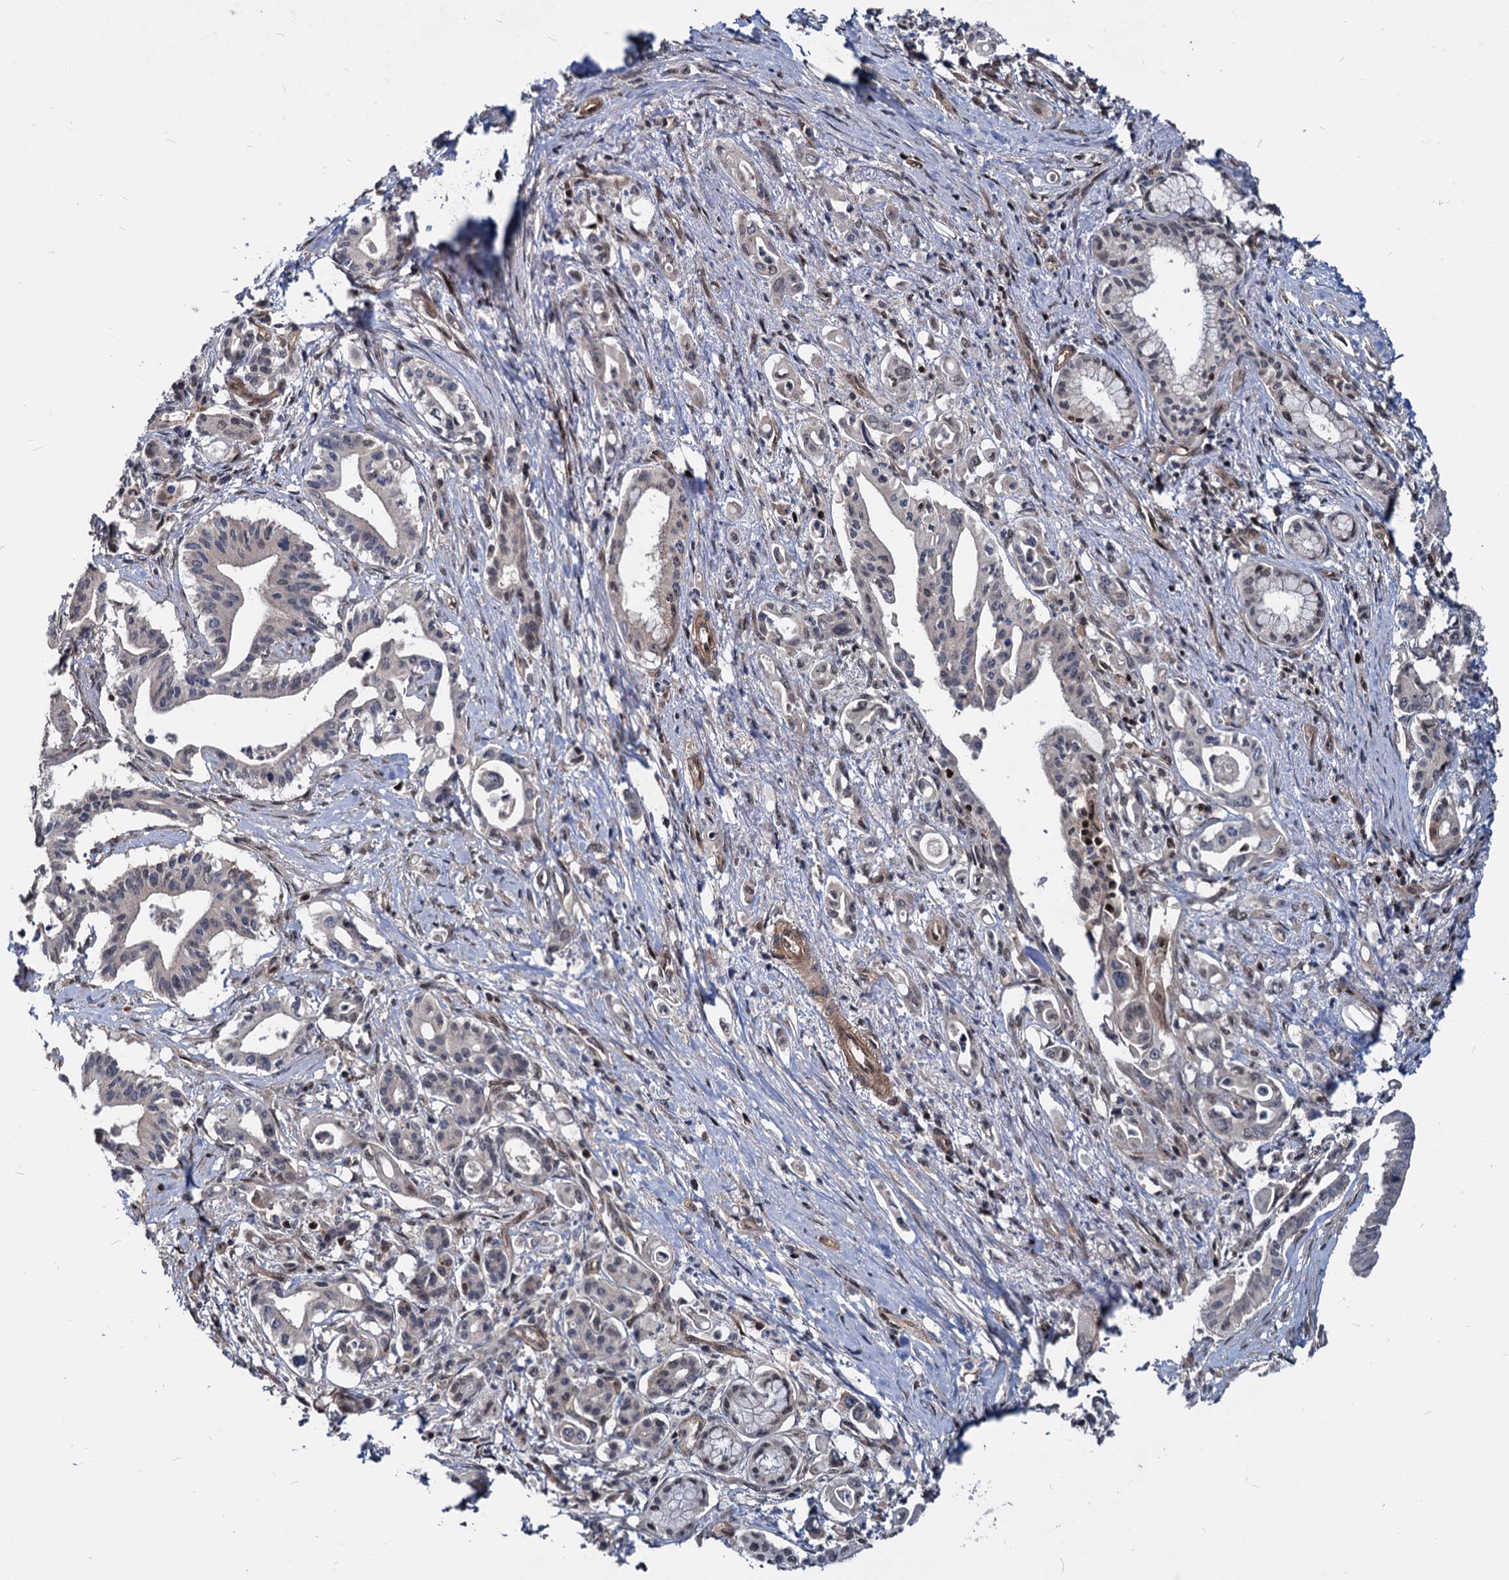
{"staining": {"intensity": "negative", "quantity": "none", "location": "none"}, "tissue": "pancreatic cancer", "cell_type": "Tumor cells", "image_type": "cancer", "snomed": [{"axis": "morphology", "description": "Adenocarcinoma, NOS"}, {"axis": "topography", "description": "Pancreas"}], "caption": "This is an immunohistochemistry (IHC) photomicrograph of human adenocarcinoma (pancreatic). There is no expression in tumor cells.", "gene": "UBLCP1", "patient": {"sex": "female", "age": 77}}